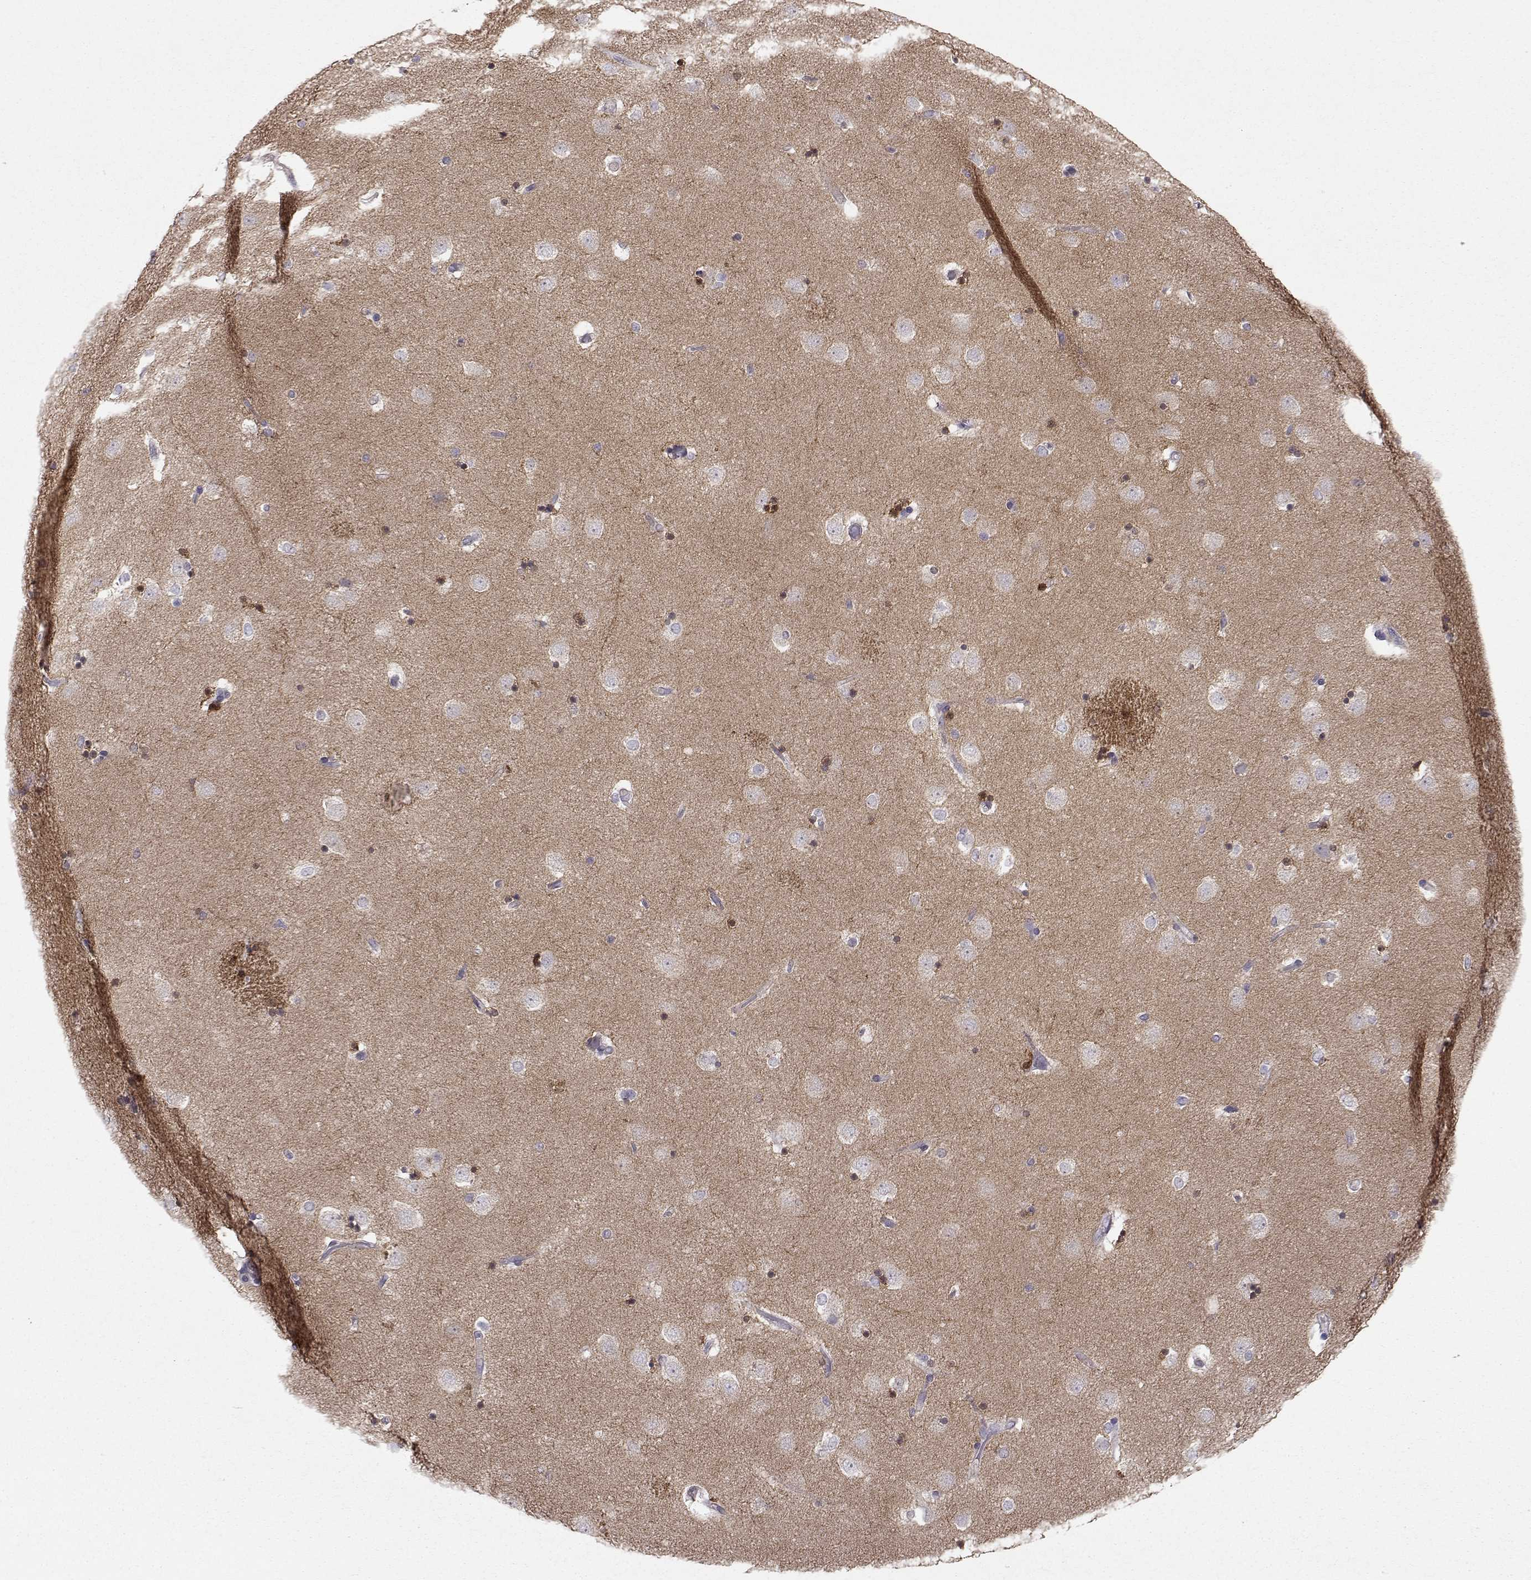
{"staining": {"intensity": "strong", "quantity": "25%-75%", "location": "cytoplasmic/membranous"}, "tissue": "caudate", "cell_type": "Glial cells", "image_type": "normal", "snomed": [{"axis": "morphology", "description": "Normal tissue, NOS"}, {"axis": "topography", "description": "Lateral ventricle wall"}], "caption": "A brown stain labels strong cytoplasmic/membranous staining of a protein in glial cells of normal caudate. (DAB IHC, brown staining for protein, blue staining for nuclei).", "gene": "PEX5L", "patient": {"sex": "male", "age": 51}}